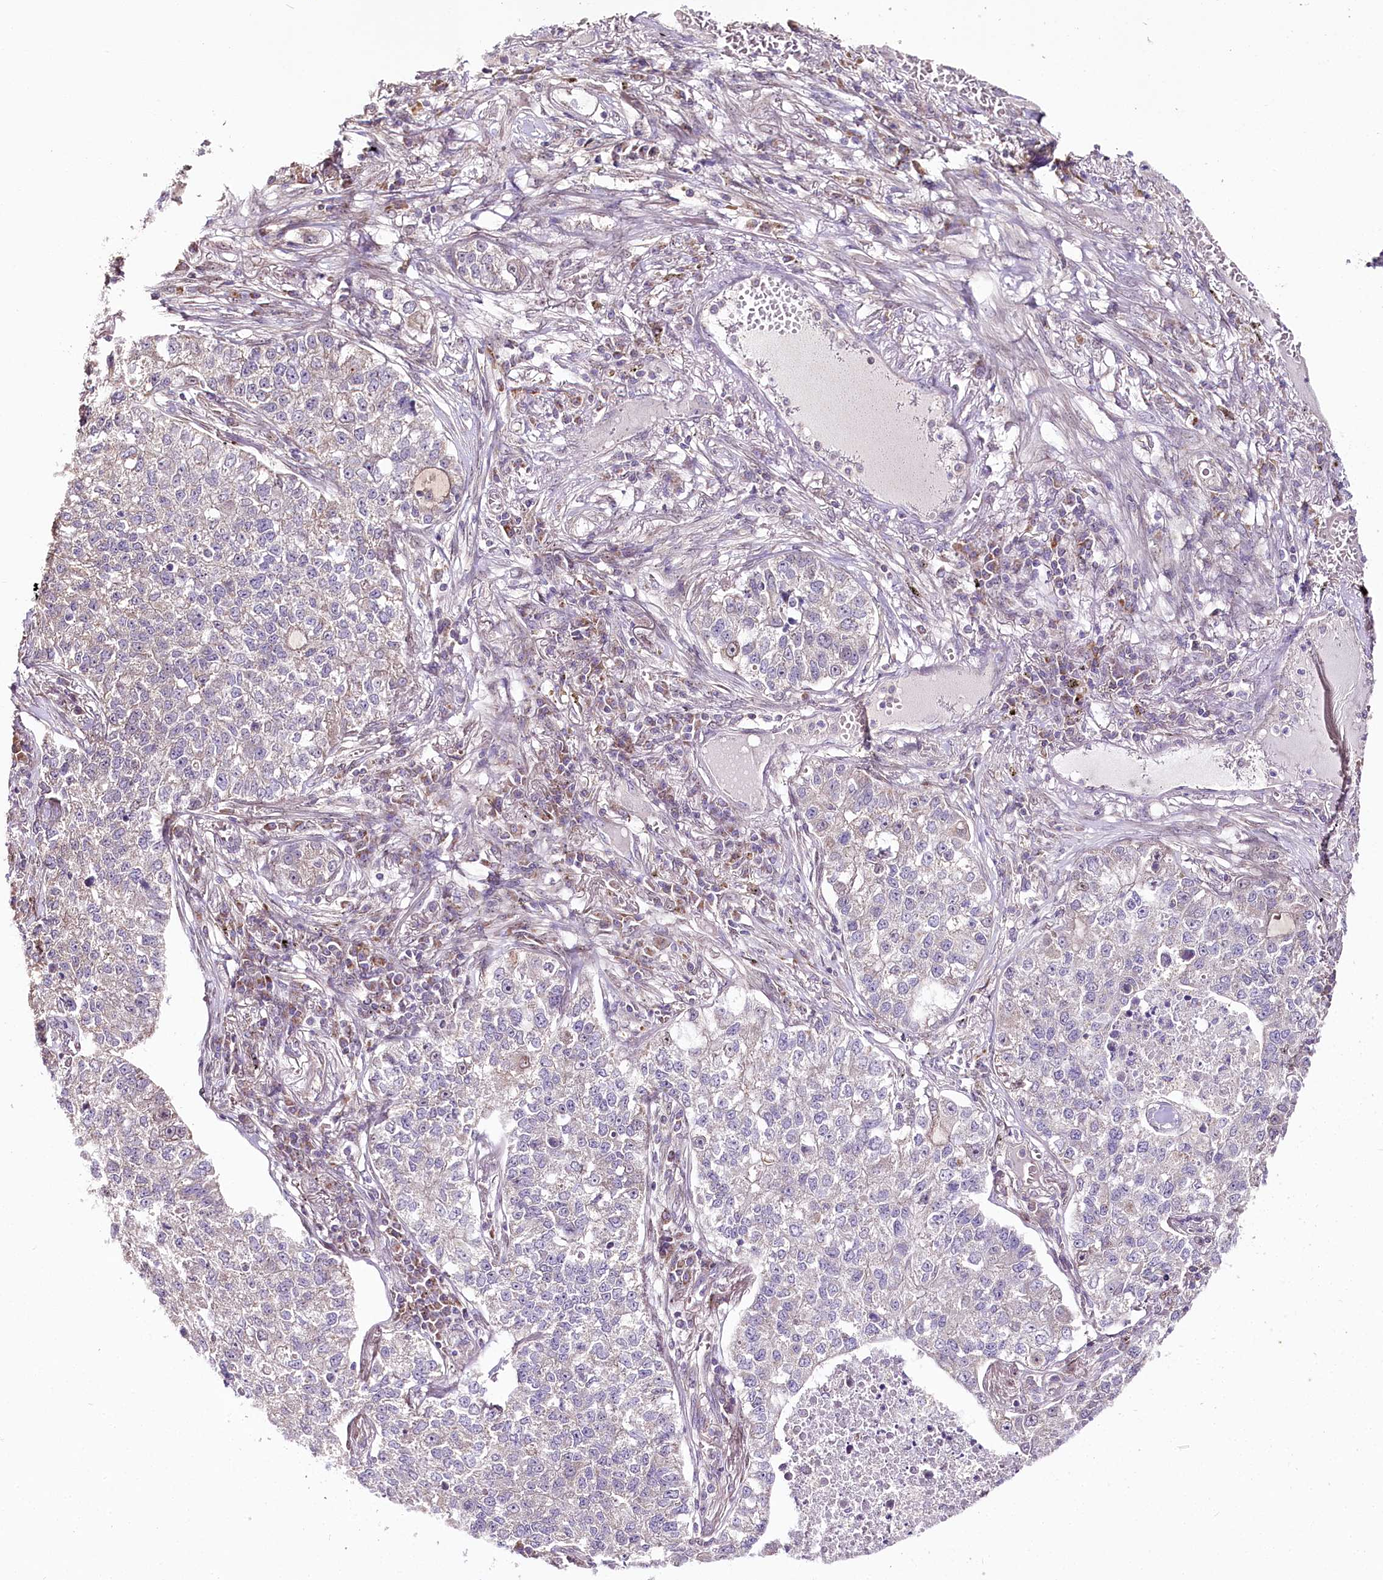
{"staining": {"intensity": "negative", "quantity": "none", "location": "none"}, "tissue": "lung cancer", "cell_type": "Tumor cells", "image_type": "cancer", "snomed": [{"axis": "morphology", "description": "Adenocarcinoma, NOS"}, {"axis": "topography", "description": "Lung"}], "caption": "This is an immunohistochemistry photomicrograph of lung cancer (adenocarcinoma). There is no expression in tumor cells.", "gene": "ZNF226", "patient": {"sex": "male", "age": 49}}